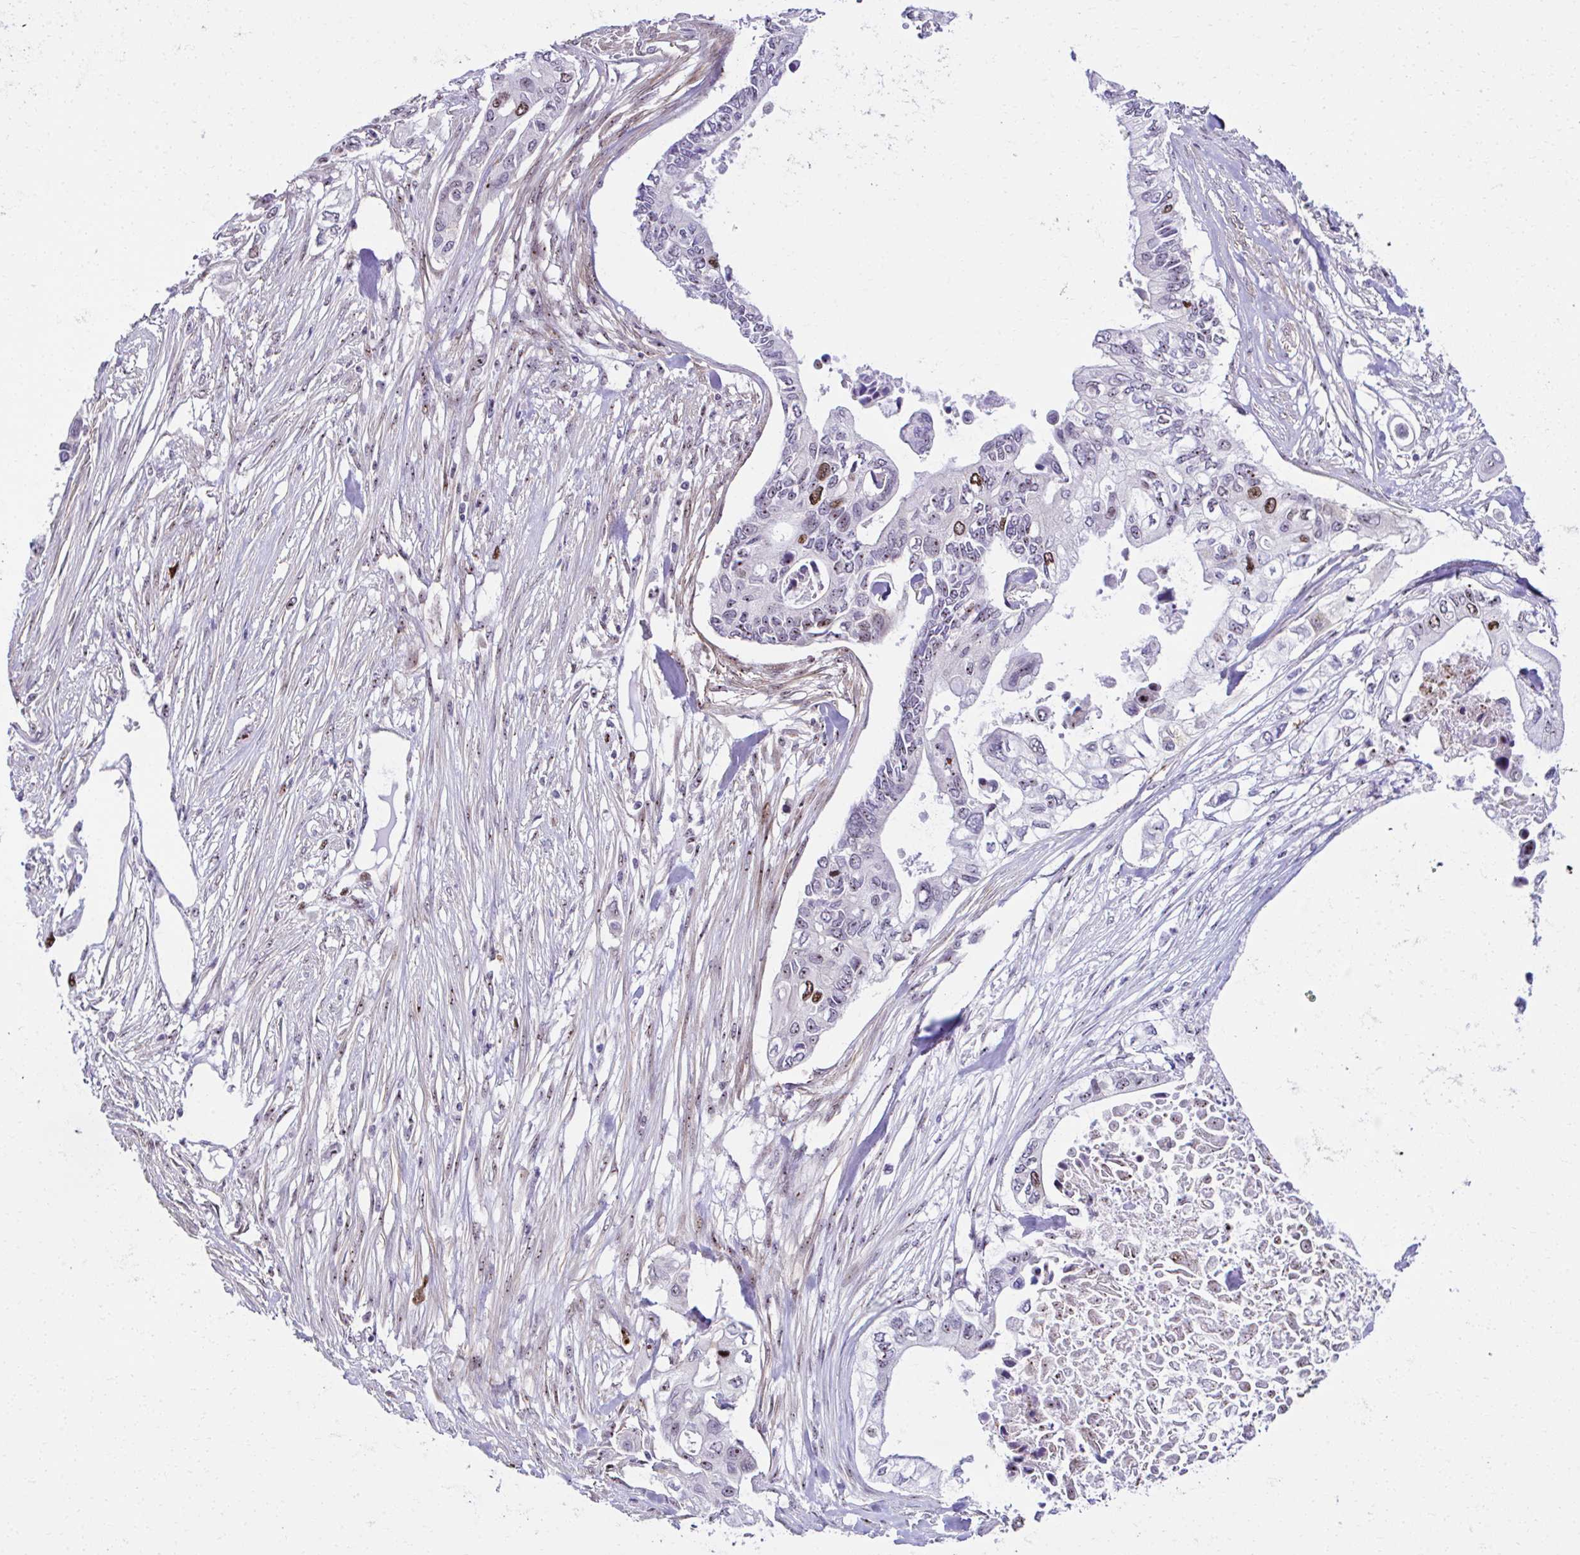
{"staining": {"intensity": "moderate", "quantity": "<25%", "location": "nuclear"}, "tissue": "pancreatic cancer", "cell_type": "Tumor cells", "image_type": "cancer", "snomed": [{"axis": "morphology", "description": "Adenocarcinoma, NOS"}, {"axis": "topography", "description": "Pancreas"}], "caption": "About <25% of tumor cells in pancreatic adenocarcinoma exhibit moderate nuclear protein positivity as visualized by brown immunohistochemical staining.", "gene": "CEP72", "patient": {"sex": "female", "age": 63}}